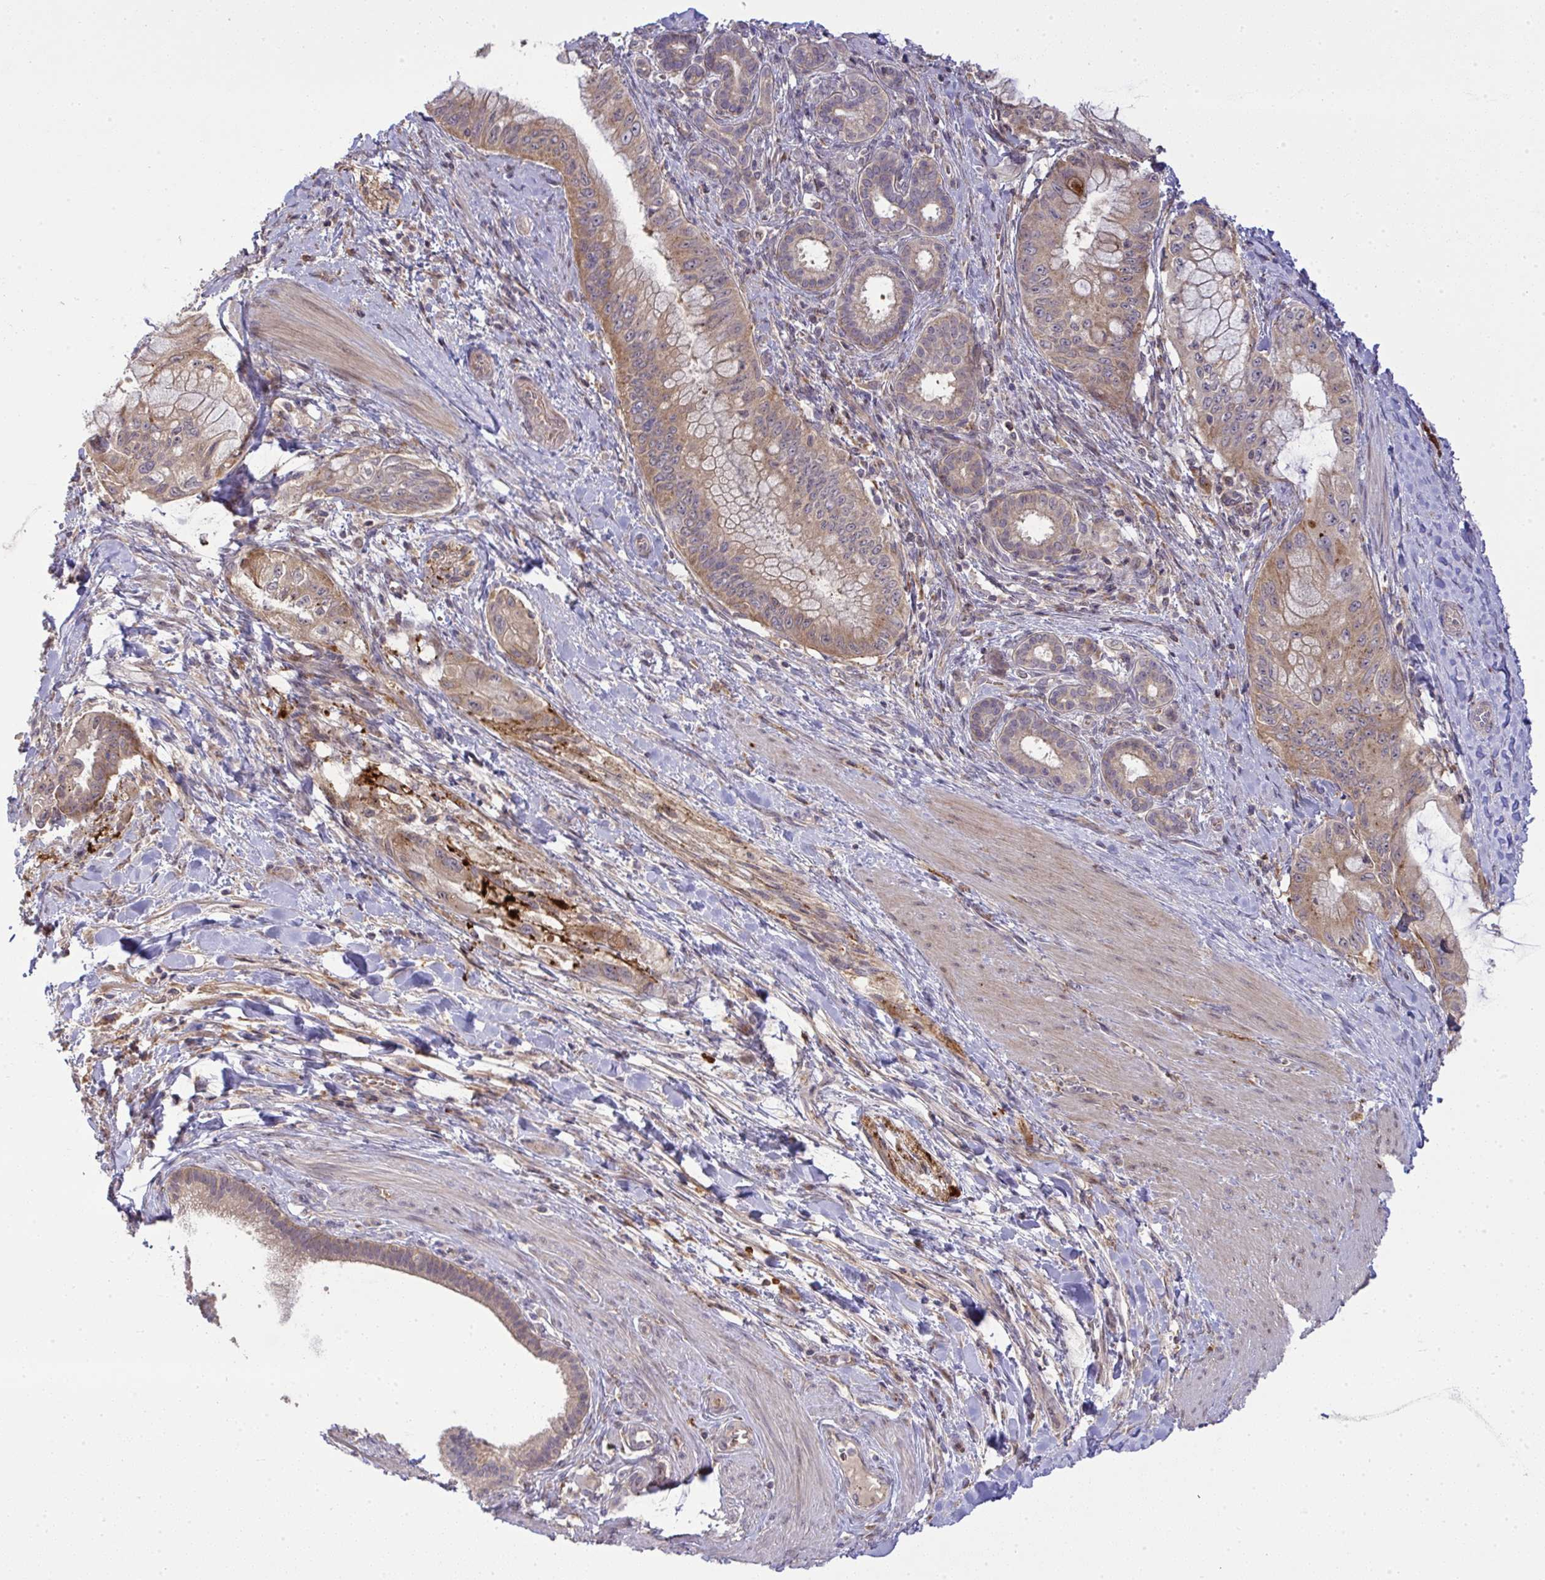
{"staining": {"intensity": "weak", "quantity": "25%-75%", "location": "cytoplasmic/membranous"}, "tissue": "pancreatic cancer", "cell_type": "Tumor cells", "image_type": "cancer", "snomed": [{"axis": "morphology", "description": "Adenocarcinoma, NOS"}, {"axis": "topography", "description": "Pancreas"}], "caption": "An immunohistochemistry micrograph of tumor tissue is shown. Protein staining in brown shows weak cytoplasmic/membranous positivity in pancreatic adenocarcinoma within tumor cells.", "gene": "SLC9A6", "patient": {"sex": "male", "age": 48}}